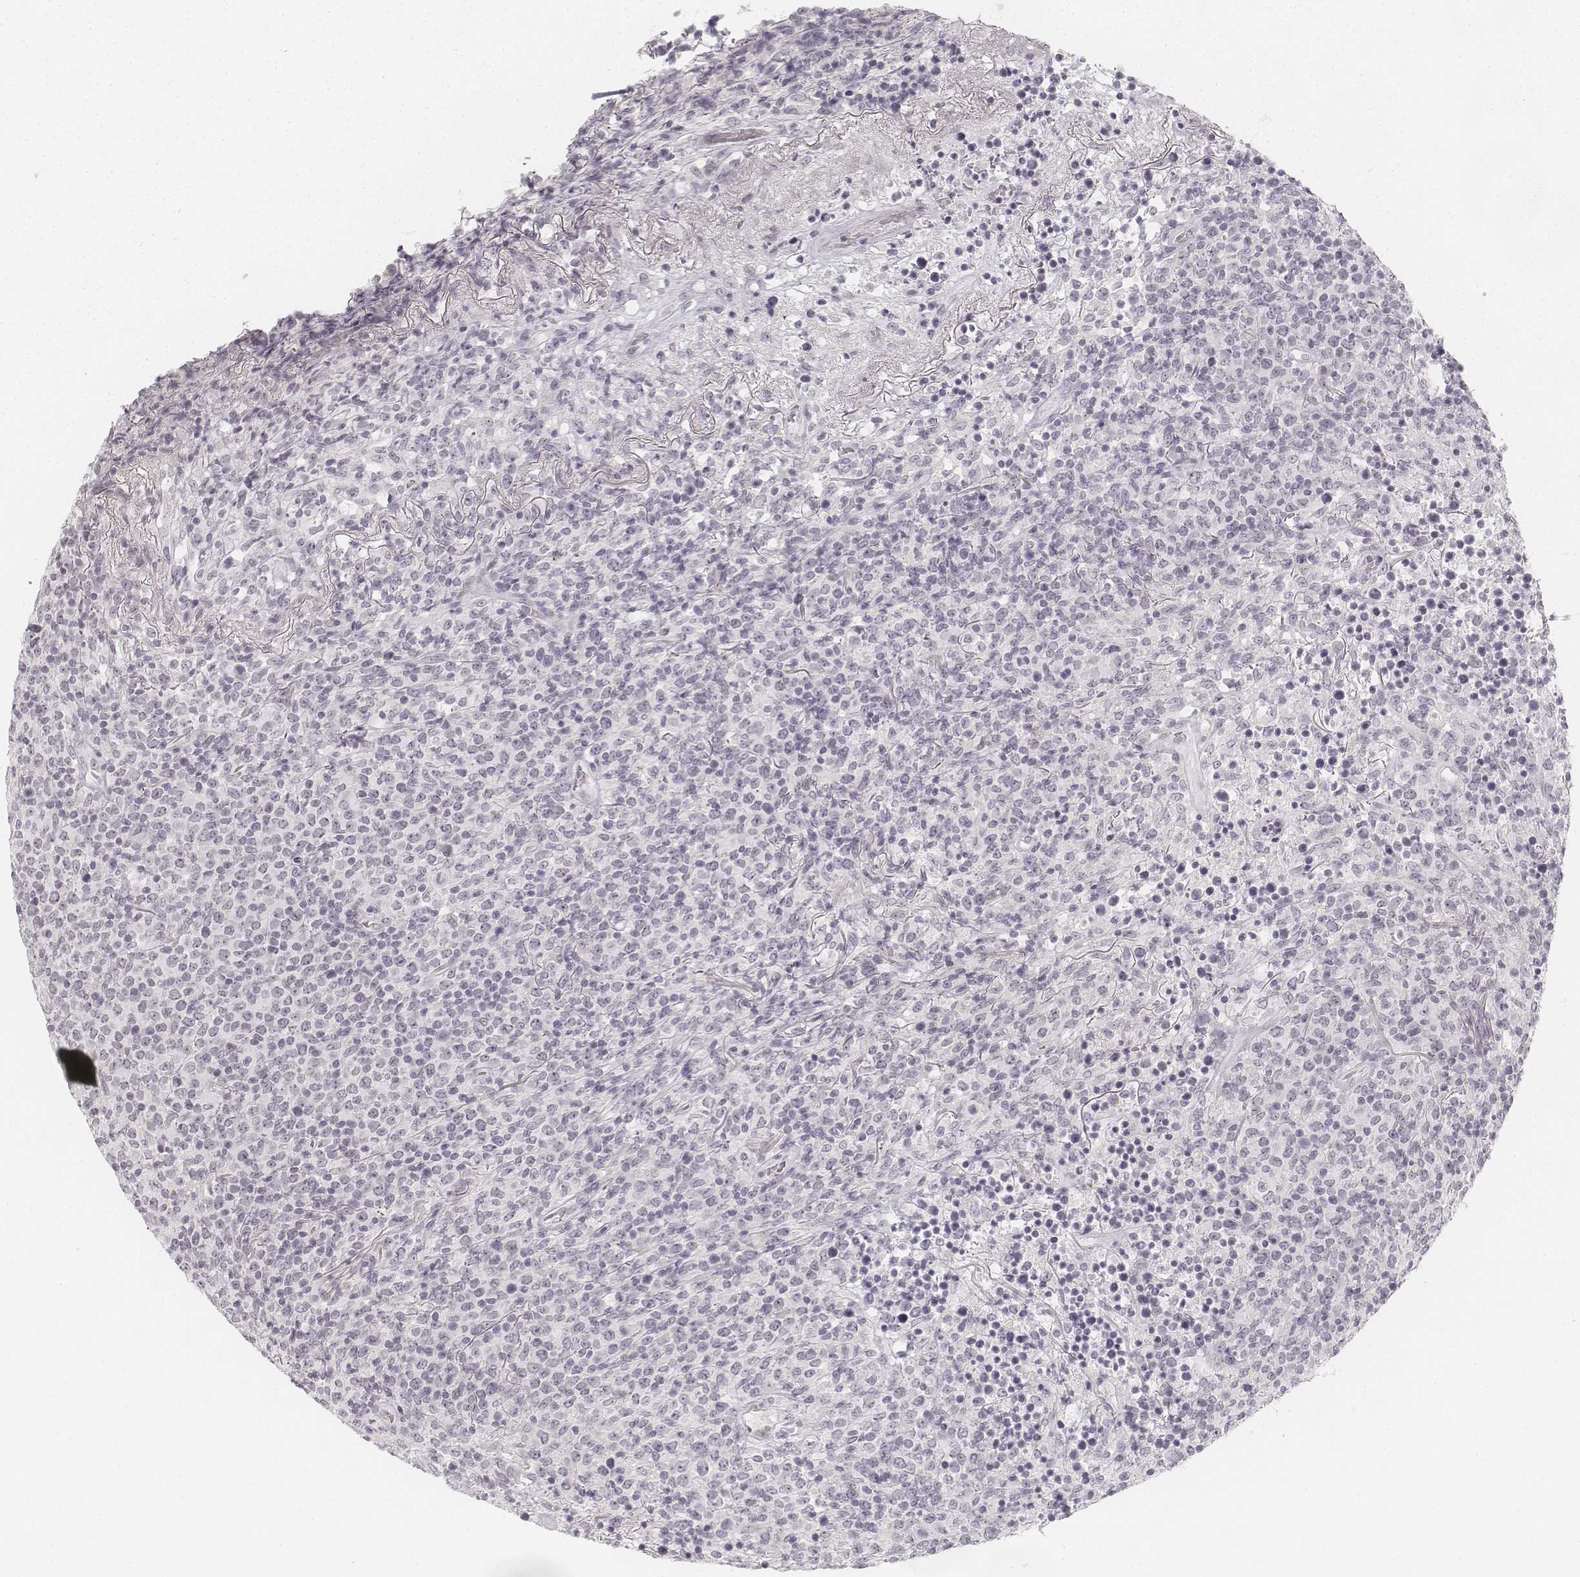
{"staining": {"intensity": "negative", "quantity": "none", "location": "none"}, "tissue": "lymphoma", "cell_type": "Tumor cells", "image_type": "cancer", "snomed": [{"axis": "morphology", "description": "Malignant lymphoma, non-Hodgkin's type, High grade"}, {"axis": "topography", "description": "Lung"}], "caption": "Immunohistochemistry (IHC) micrograph of human high-grade malignant lymphoma, non-Hodgkin's type stained for a protein (brown), which demonstrates no staining in tumor cells.", "gene": "KRTAP2-1", "patient": {"sex": "male", "age": 79}}